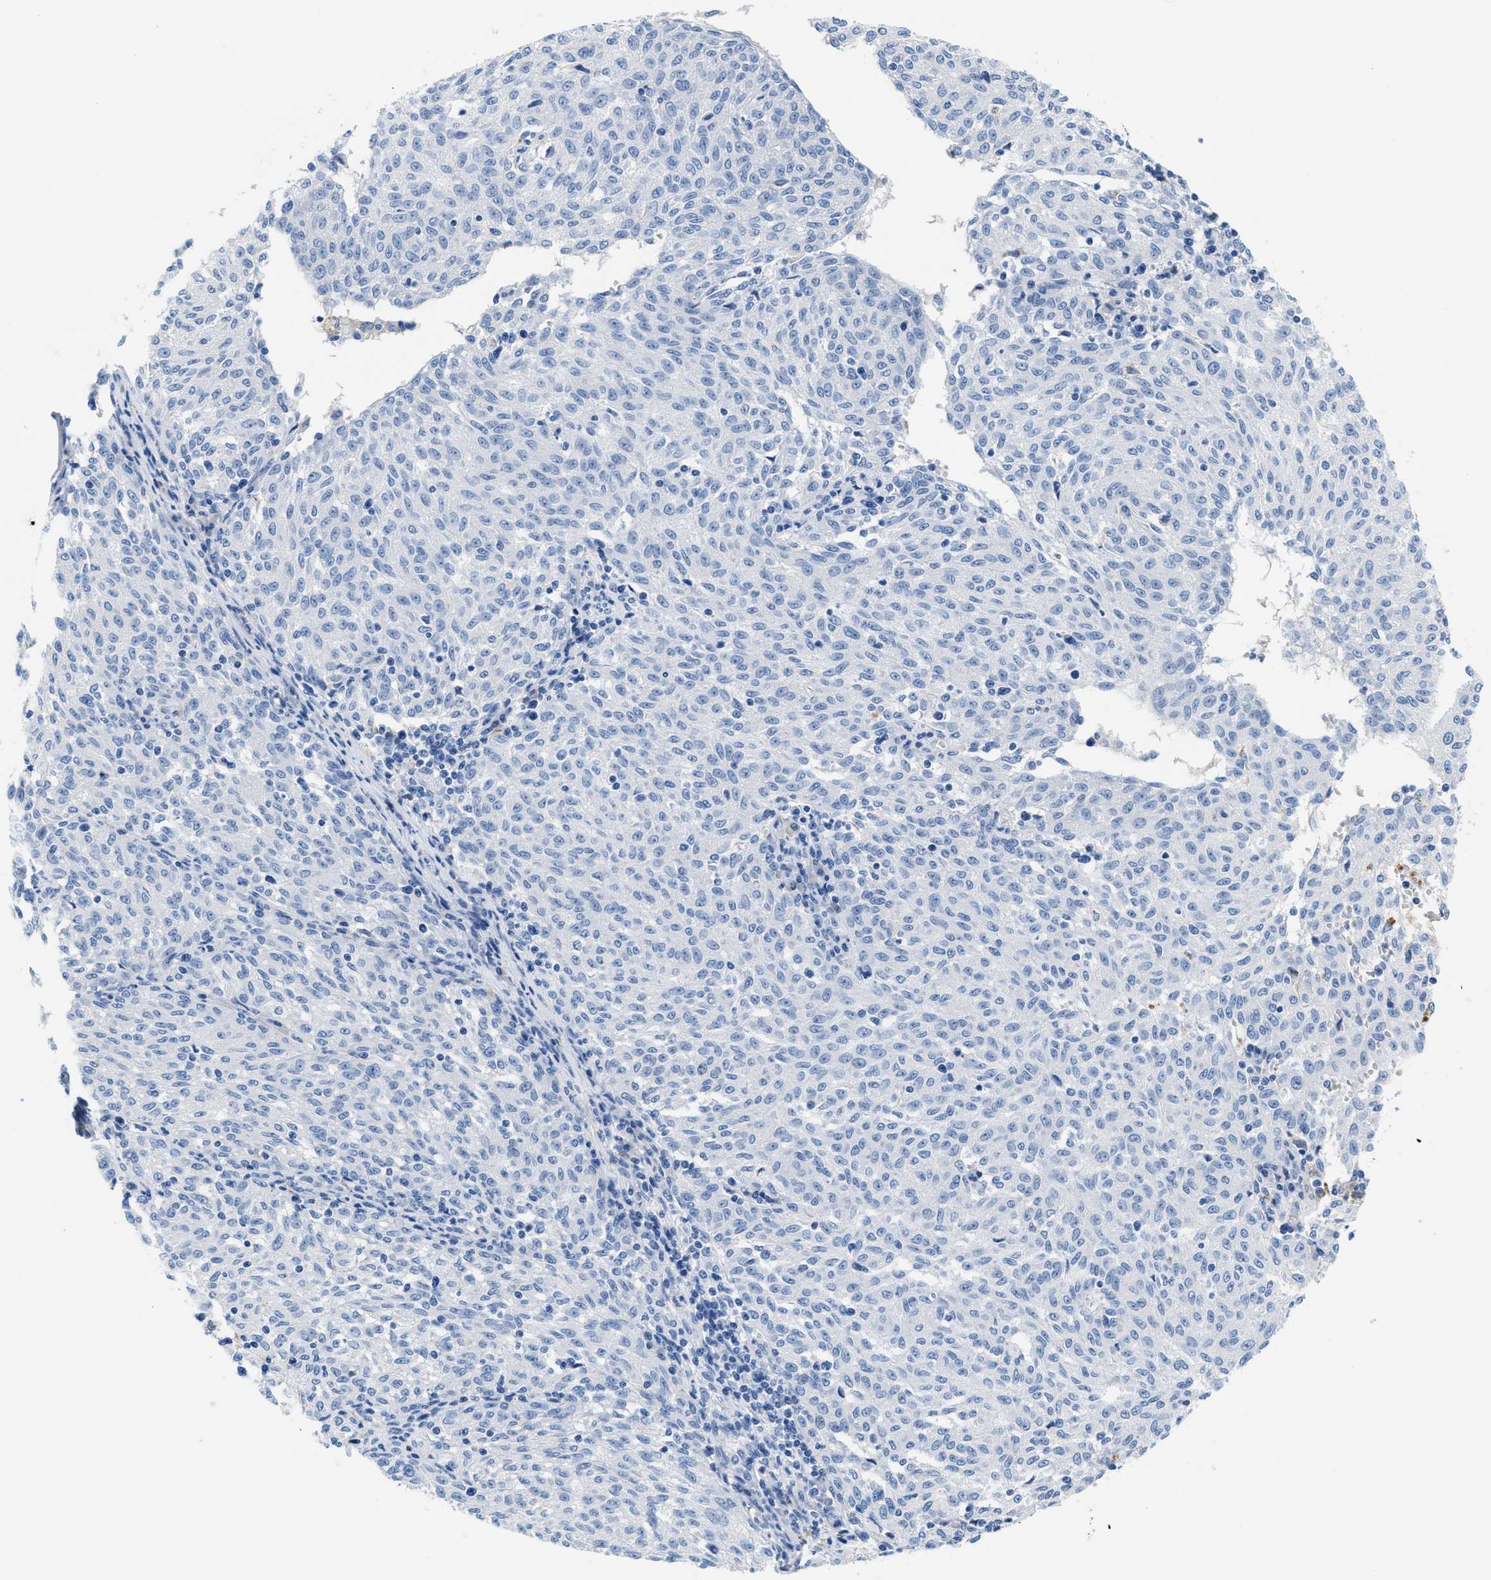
{"staining": {"intensity": "negative", "quantity": "none", "location": "none"}, "tissue": "melanoma", "cell_type": "Tumor cells", "image_type": "cancer", "snomed": [{"axis": "morphology", "description": "Malignant melanoma, NOS"}, {"axis": "topography", "description": "Skin"}], "caption": "This is a histopathology image of immunohistochemistry staining of malignant melanoma, which shows no positivity in tumor cells. The staining is performed using DAB brown chromogen with nuclei counter-stained in using hematoxylin.", "gene": "SLFN13", "patient": {"sex": "female", "age": 72}}